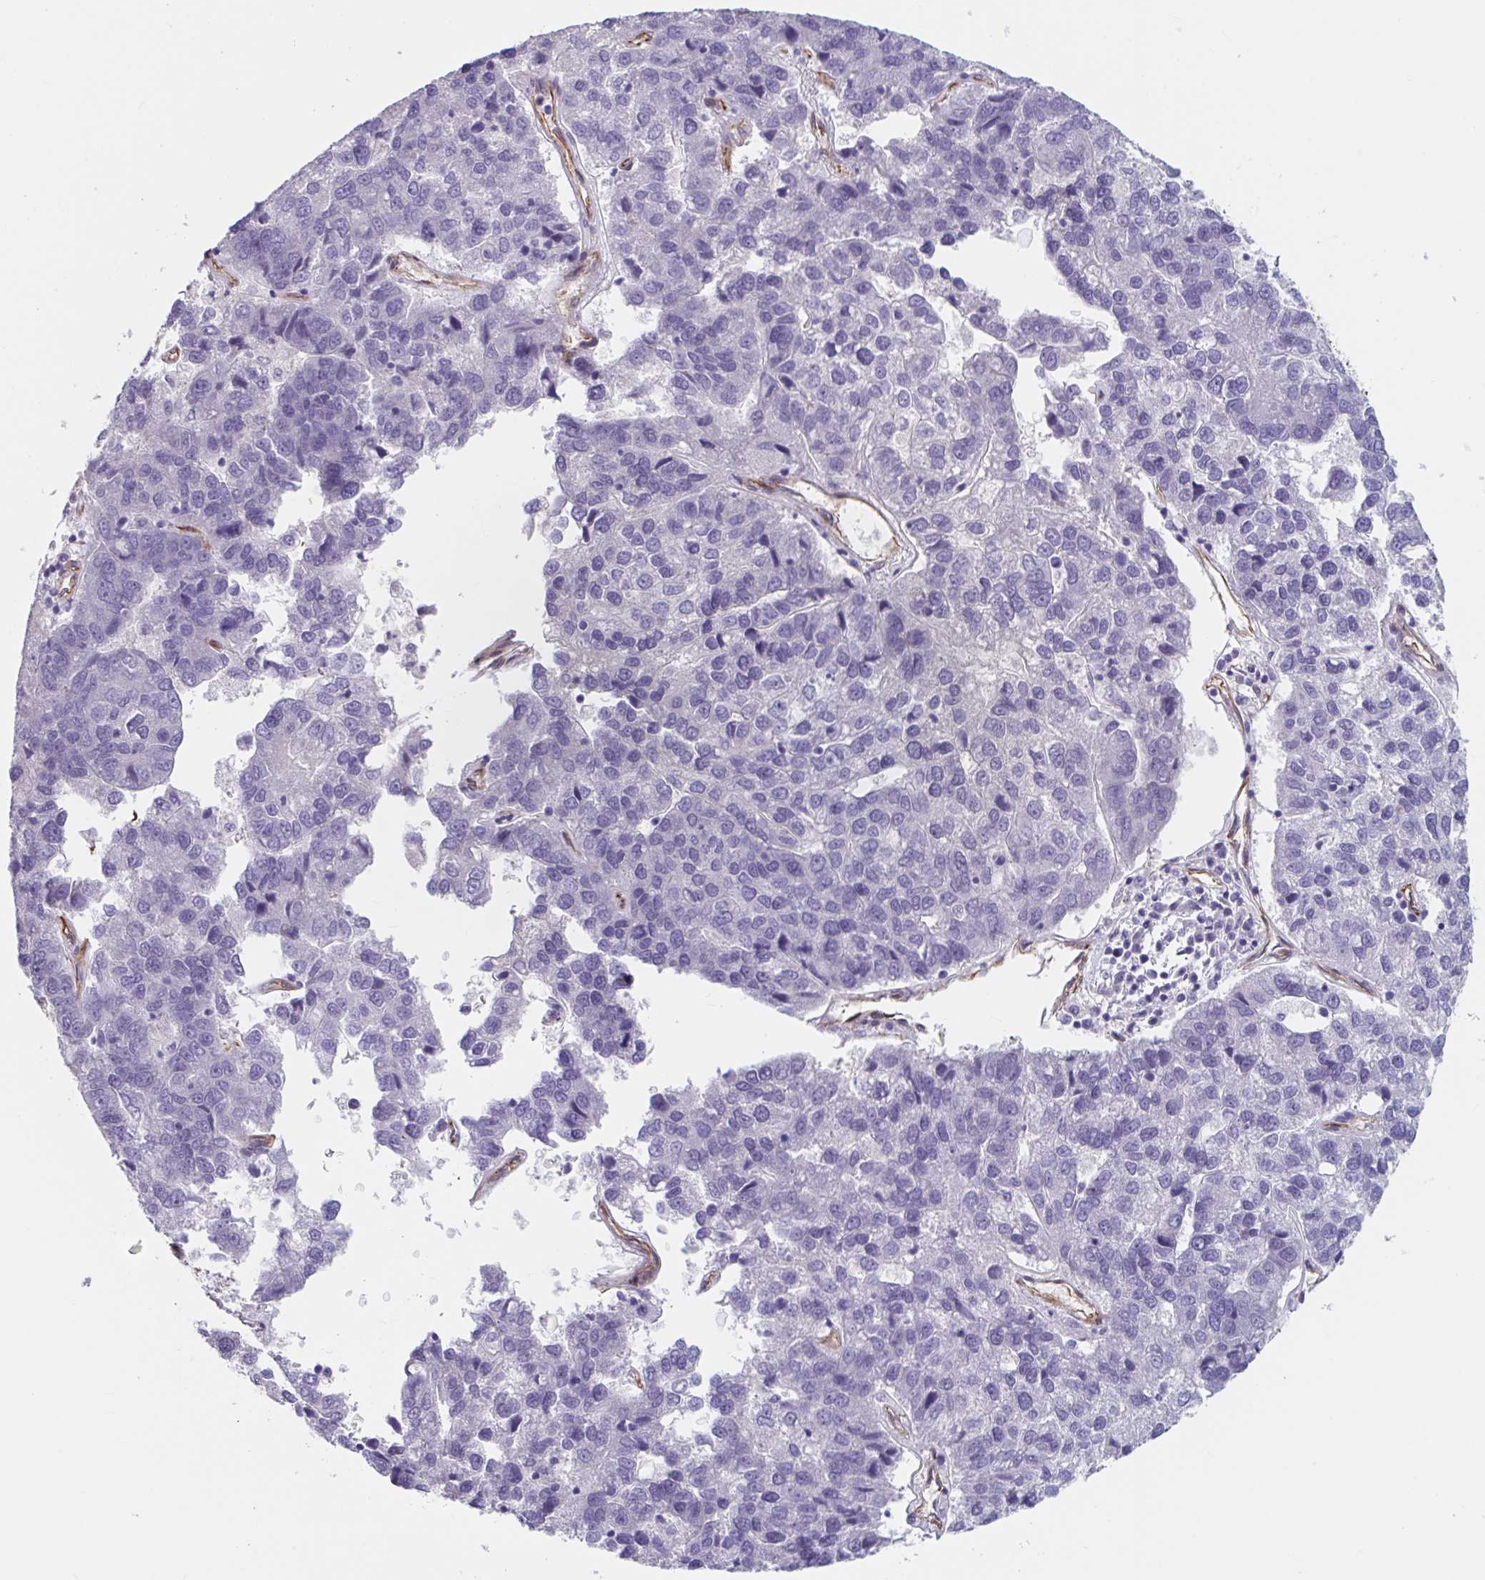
{"staining": {"intensity": "negative", "quantity": "none", "location": "none"}, "tissue": "pancreatic cancer", "cell_type": "Tumor cells", "image_type": "cancer", "snomed": [{"axis": "morphology", "description": "Adenocarcinoma, NOS"}, {"axis": "topography", "description": "Pancreas"}], "caption": "This photomicrograph is of pancreatic adenocarcinoma stained with IHC to label a protein in brown with the nuclei are counter-stained blue. There is no positivity in tumor cells. The staining was performed using DAB (3,3'-diaminobenzidine) to visualize the protein expression in brown, while the nuclei were stained in blue with hematoxylin (Magnification: 20x).", "gene": "CITED4", "patient": {"sex": "female", "age": 61}}